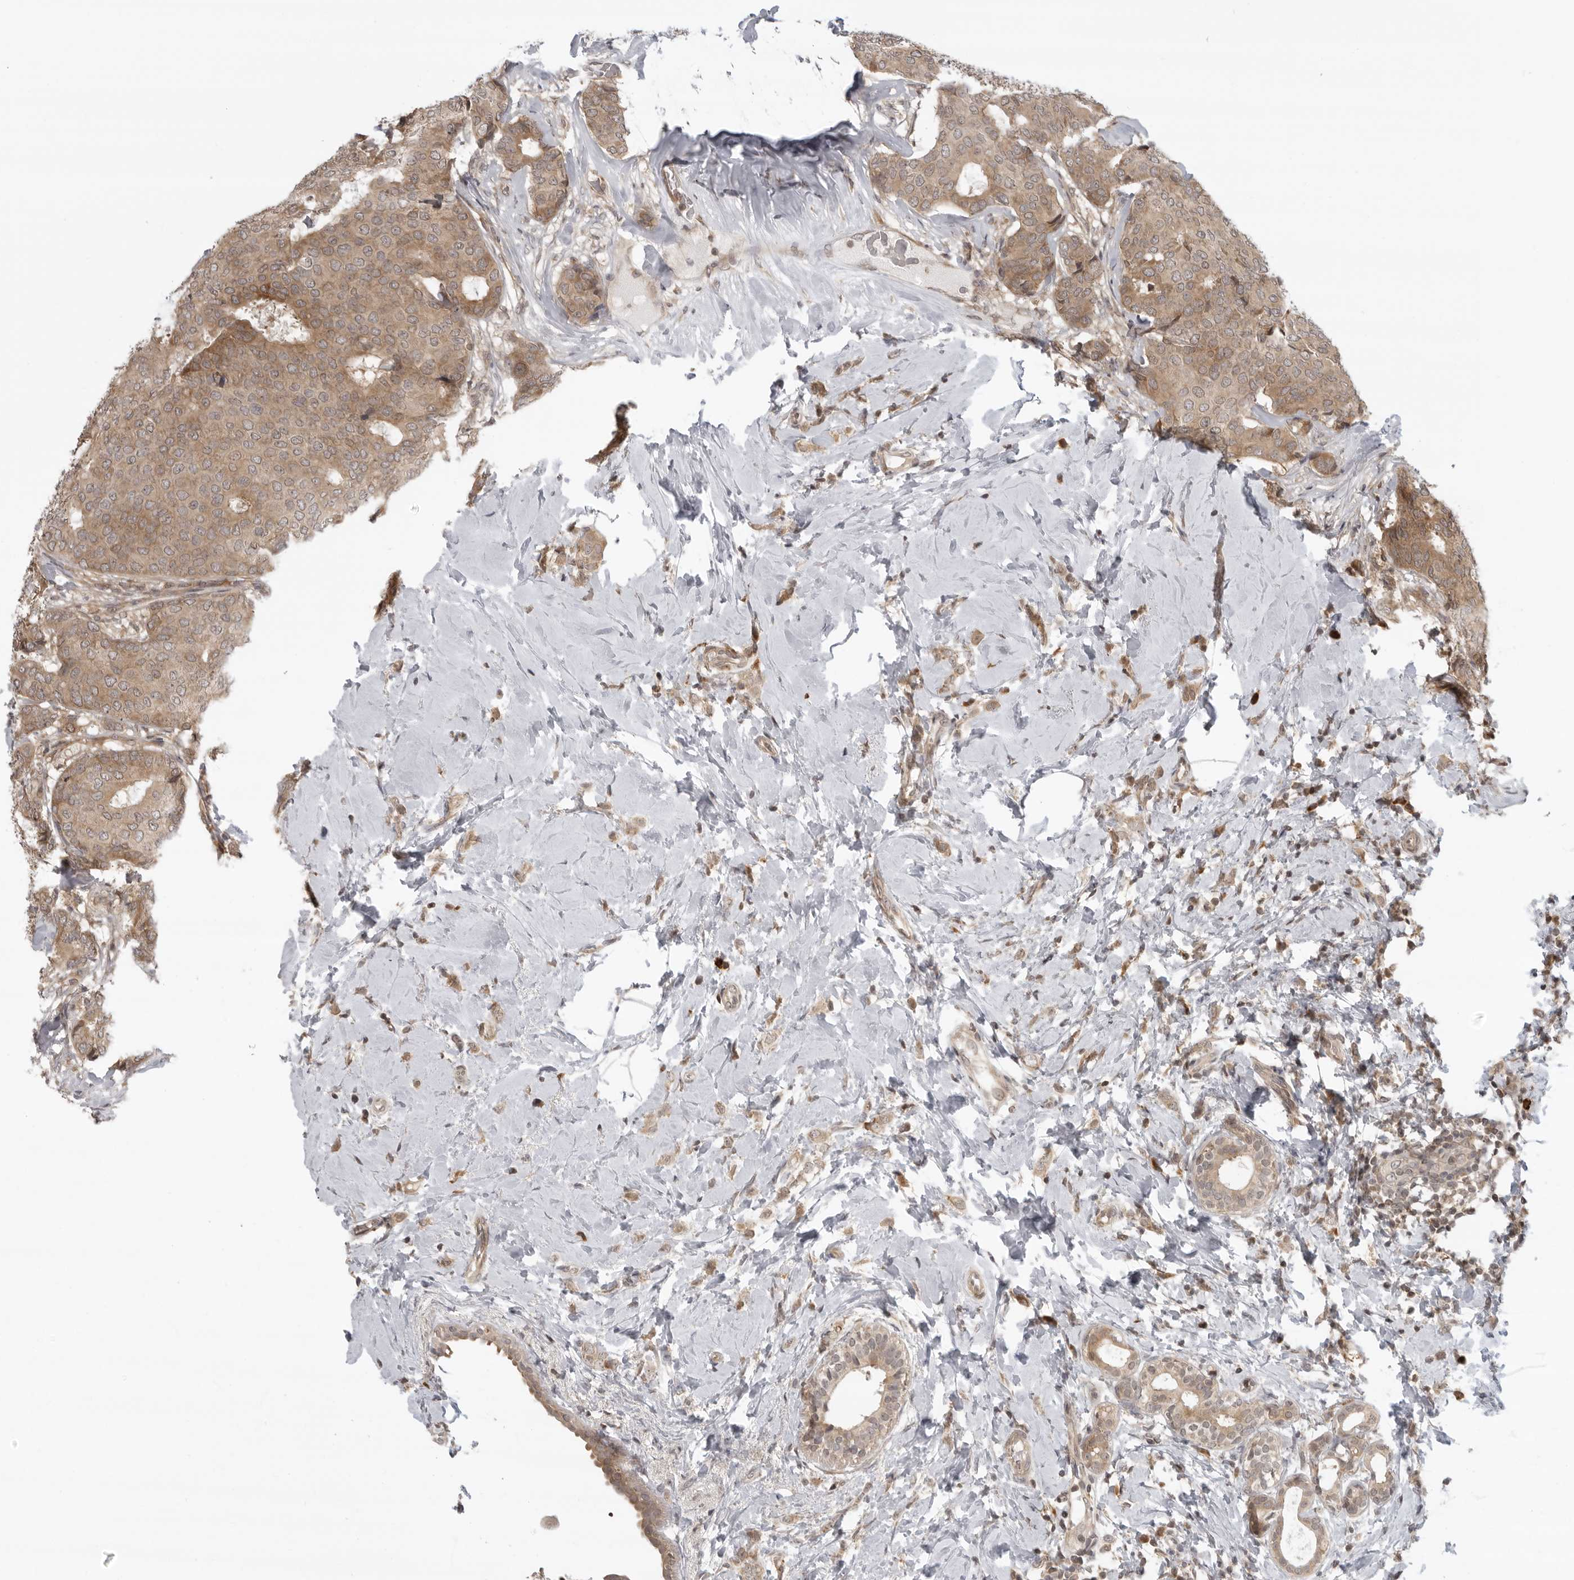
{"staining": {"intensity": "moderate", "quantity": ">75%", "location": "cytoplasmic/membranous"}, "tissue": "breast cancer", "cell_type": "Tumor cells", "image_type": "cancer", "snomed": [{"axis": "morphology", "description": "Lobular carcinoma"}, {"axis": "topography", "description": "Breast"}], "caption": "The immunohistochemical stain labels moderate cytoplasmic/membranous positivity in tumor cells of breast cancer (lobular carcinoma) tissue.", "gene": "PRRC2A", "patient": {"sex": "female", "age": 47}}